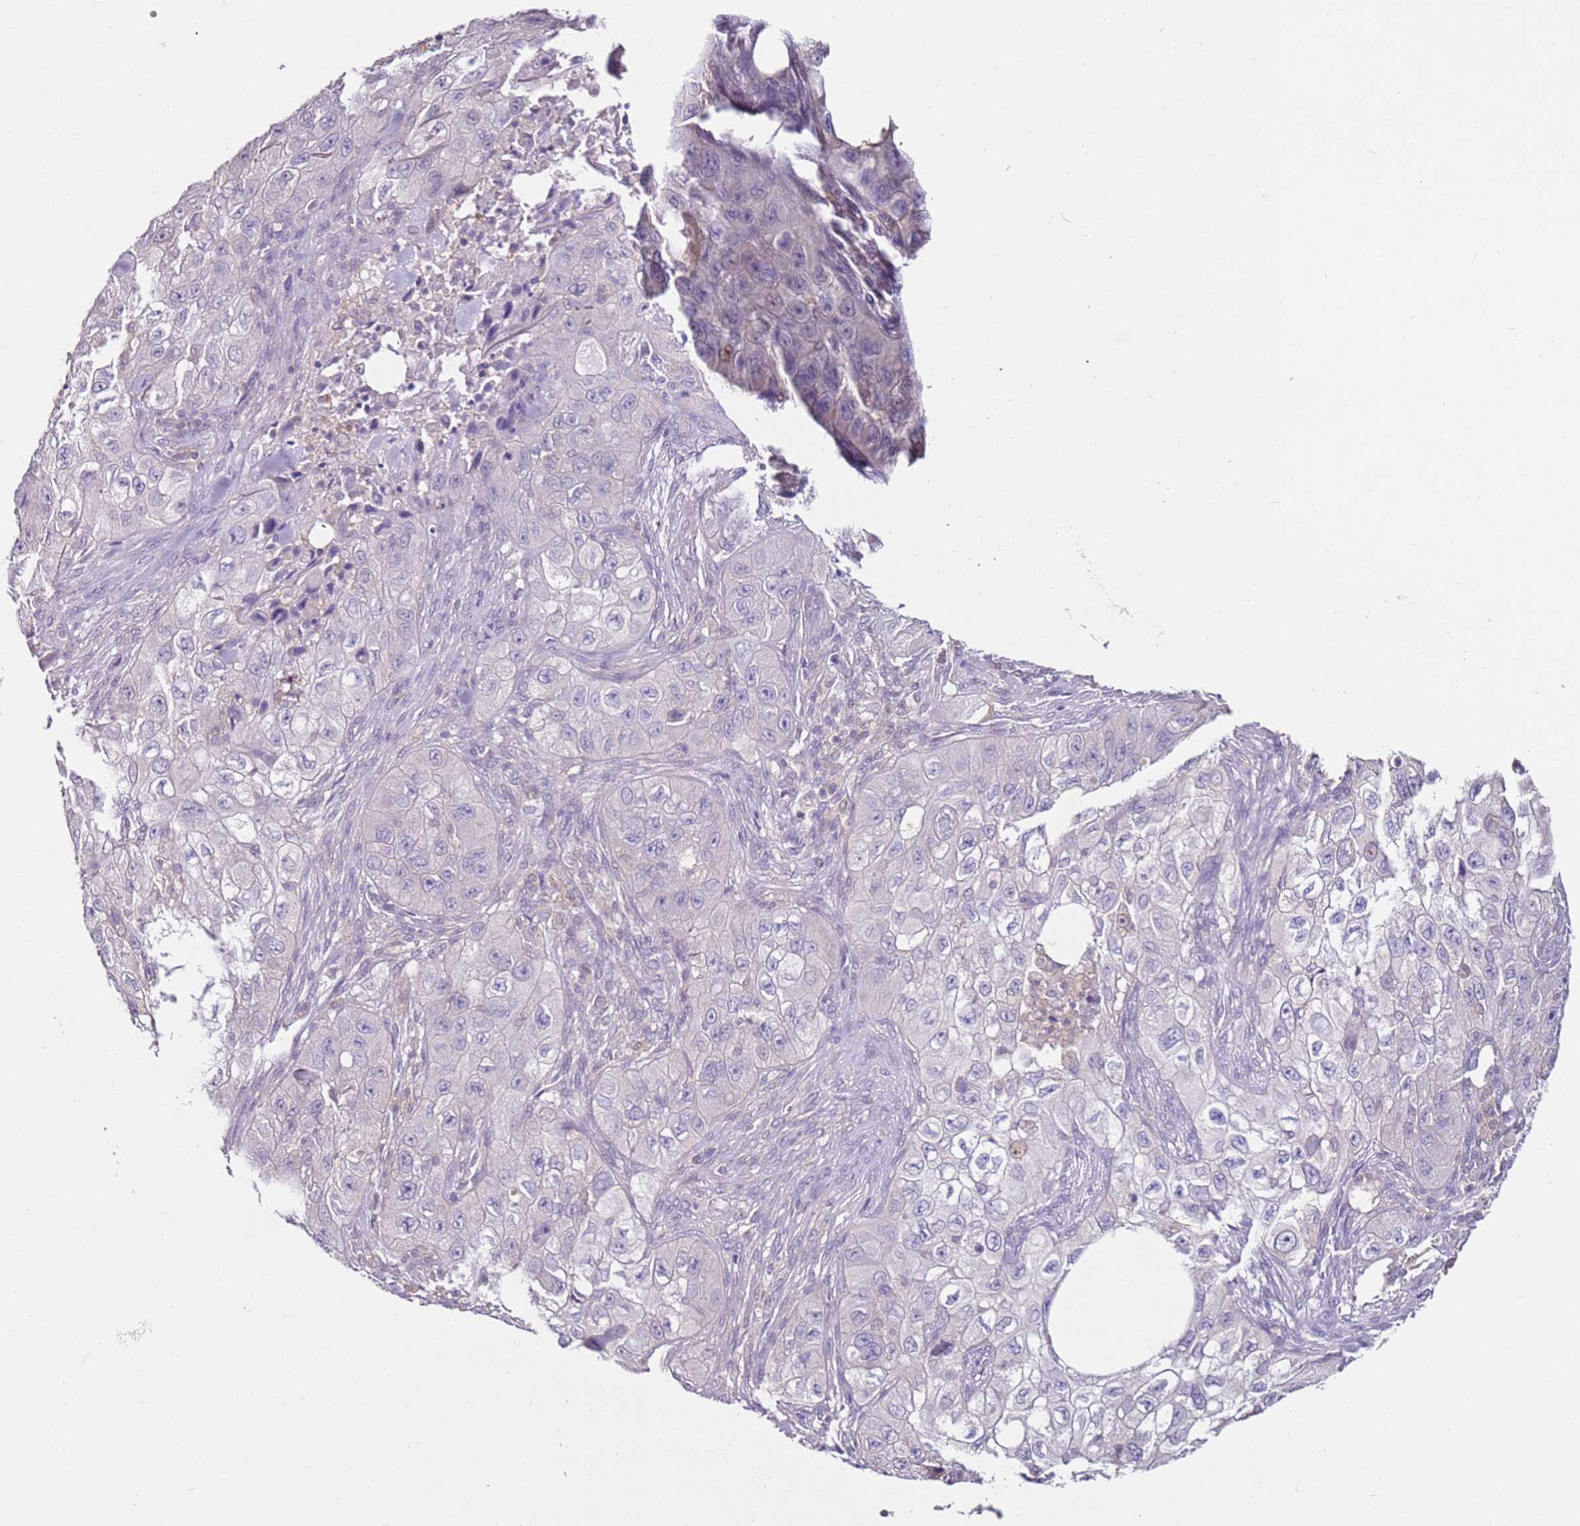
{"staining": {"intensity": "negative", "quantity": "none", "location": "none"}, "tissue": "skin cancer", "cell_type": "Tumor cells", "image_type": "cancer", "snomed": [{"axis": "morphology", "description": "Squamous cell carcinoma, NOS"}, {"axis": "topography", "description": "Skin"}, {"axis": "topography", "description": "Subcutis"}], "caption": "Tumor cells show no significant protein expression in squamous cell carcinoma (skin). (DAB (3,3'-diaminobenzidine) immunohistochemistry, high magnification).", "gene": "MDH1", "patient": {"sex": "male", "age": 73}}